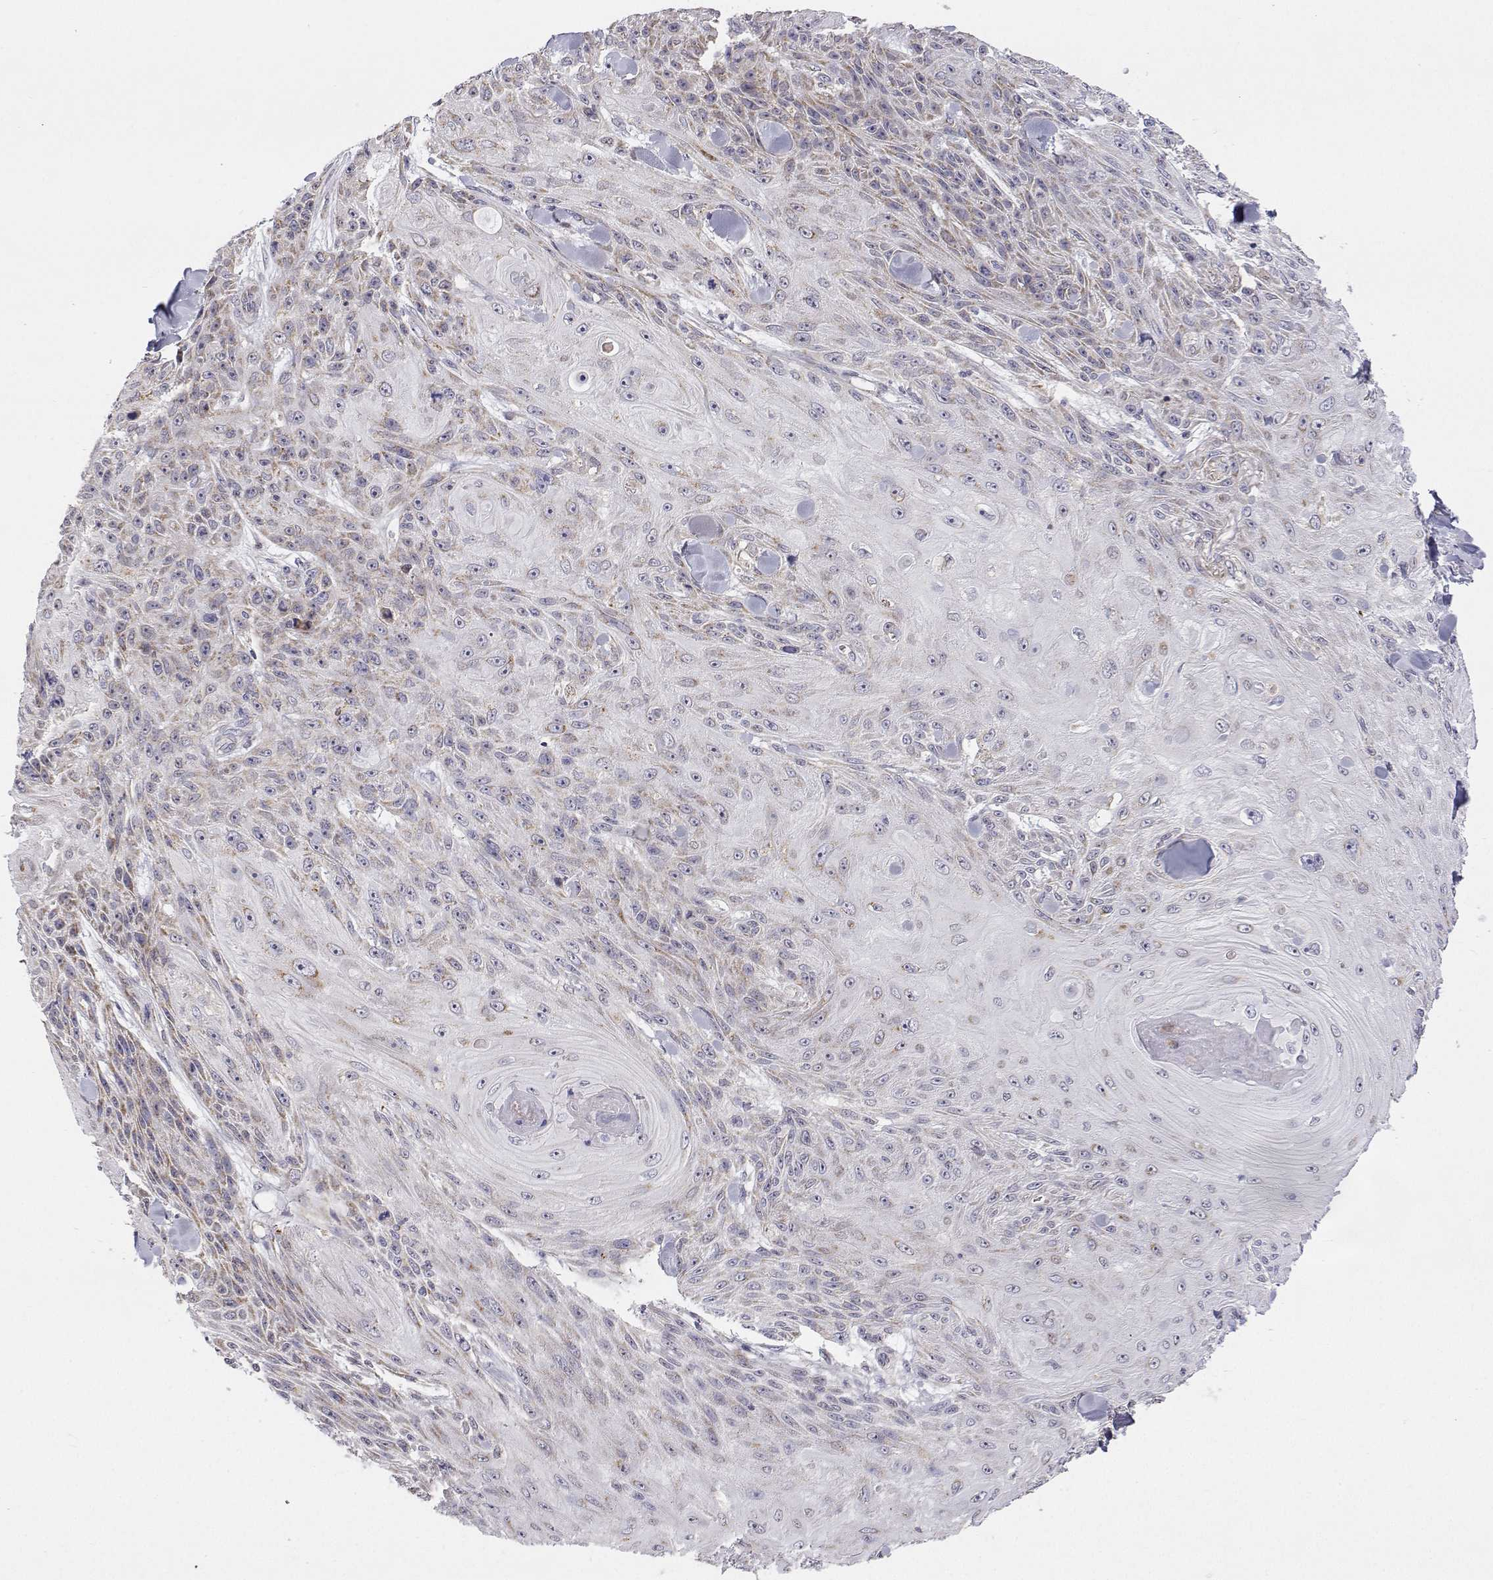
{"staining": {"intensity": "weak", "quantity": "25%-75%", "location": "cytoplasmic/membranous"}, "tissue": "skin cancer", "cell_type": "Tumor cells", "image_type": "cancer", "snomed": [{"axis": "morphology", "description": "Squamous cell carcinoma, NOS"}, {"axis": "topography", "description": "Skin"}], "caption": "Weak cytoplasmic/membranous expression is seen in about 25%-75% of tumor cells in skin cancer (squamous cell carcinoma). Immunohistochemistry (ihc) stains the protein of interest in brown and the nuclei are stained blue.", "gene": "MRPL3", "patient": {"sex": "male", "age": 88}}